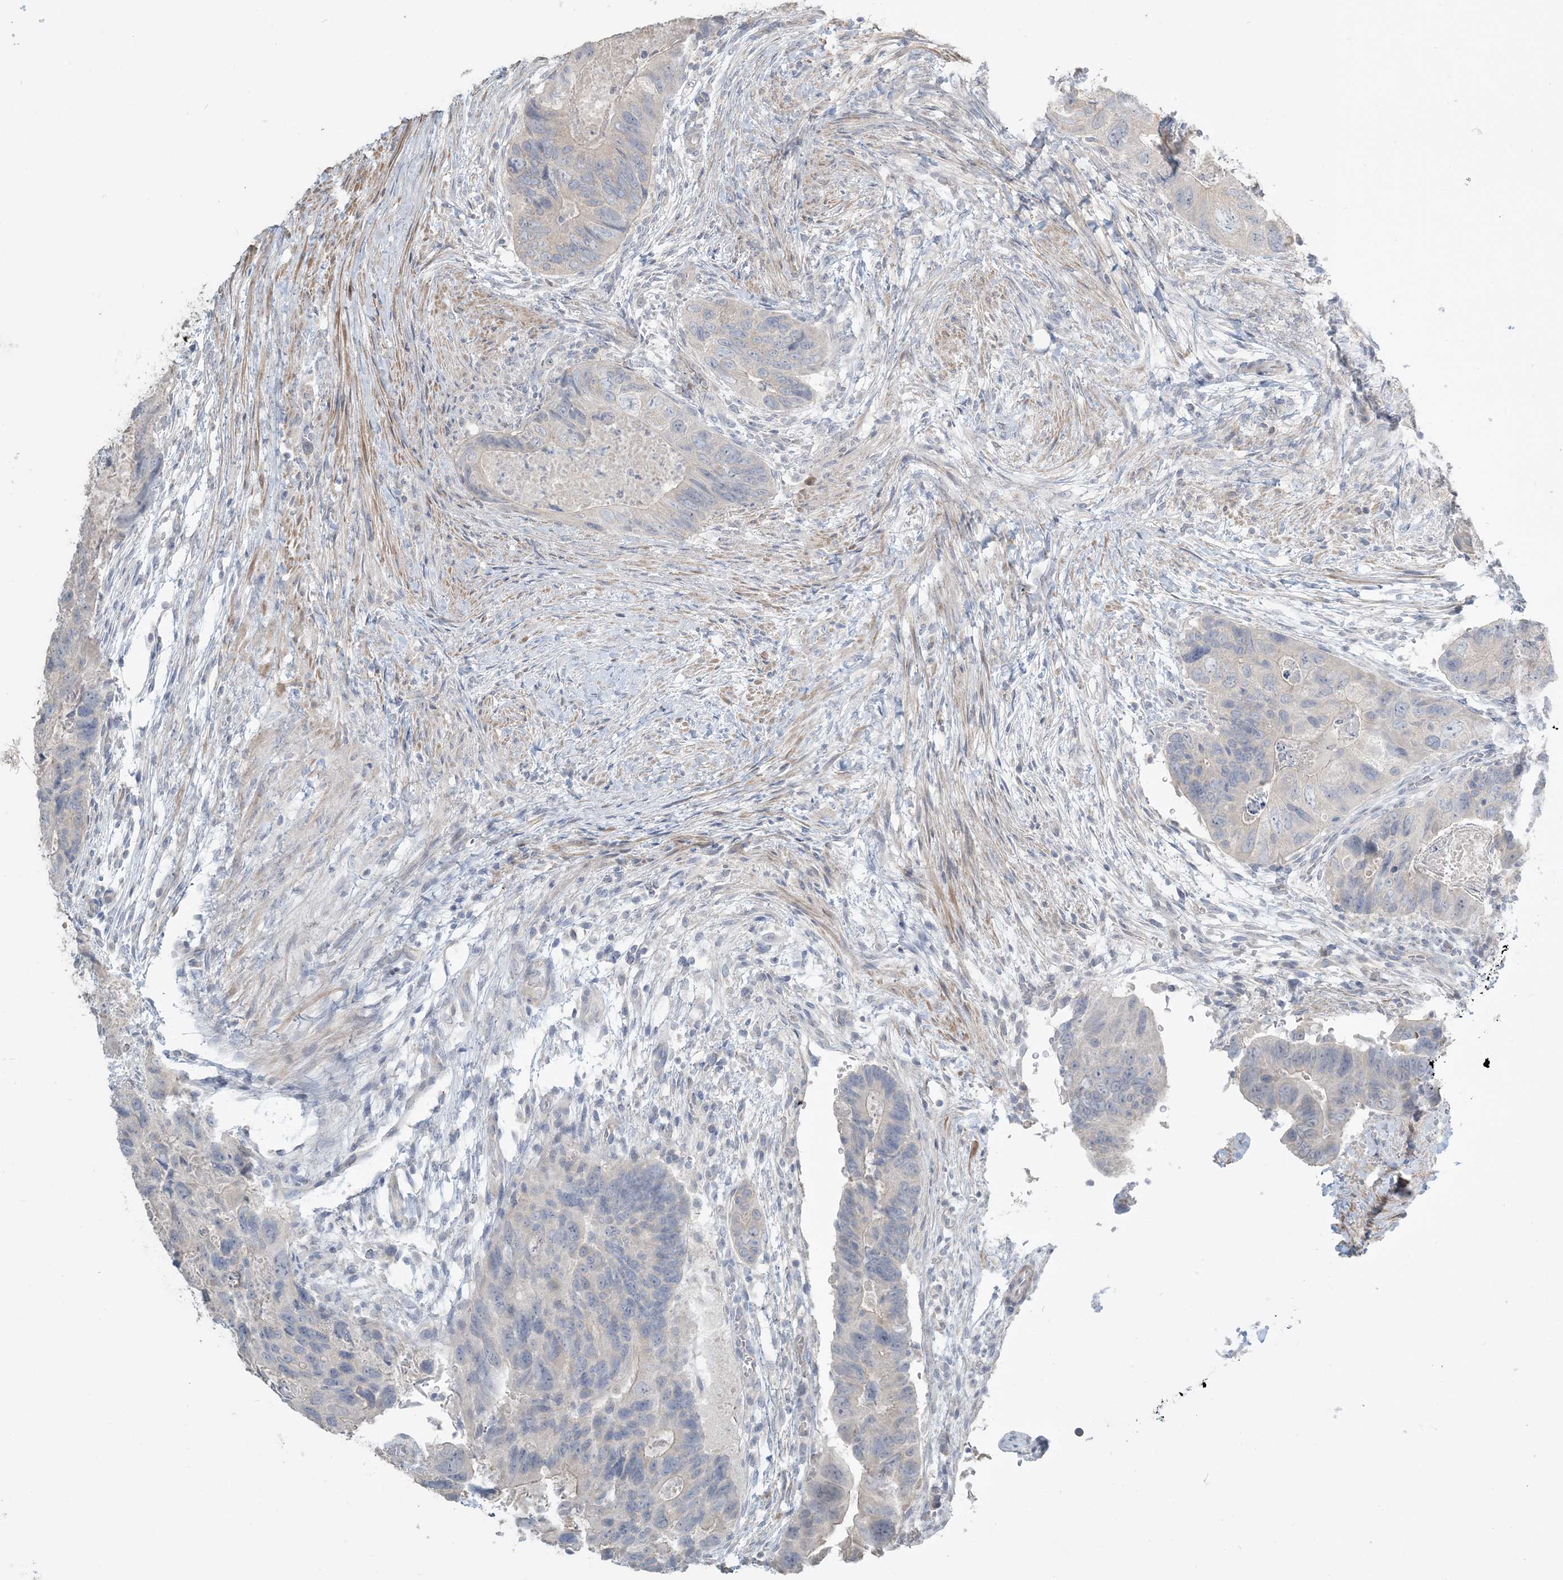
{"staining": {"intensity": "negative", "quantity": "none", "location": "none"}, "tissue": "colorectal cancer", "cell_type": "Tumor cells", "image_type": "cancer", "snomed": [{"axis": "morphology", "description": "Adenocarcinoma, NOS"}, {"axis": "topography", "description": "Rectum"}], "caption": "This histopathology image is of colorectal adenocarcinoma stained with IHC to label a protein in brown with the nuclei are counter-stained blue. There is no positivity in tumor cells. (Brightfield microscopy of DAB IHC at high magnification).", "gene": "NPHS2", "patient": {"sex": "male", "age": 63}}